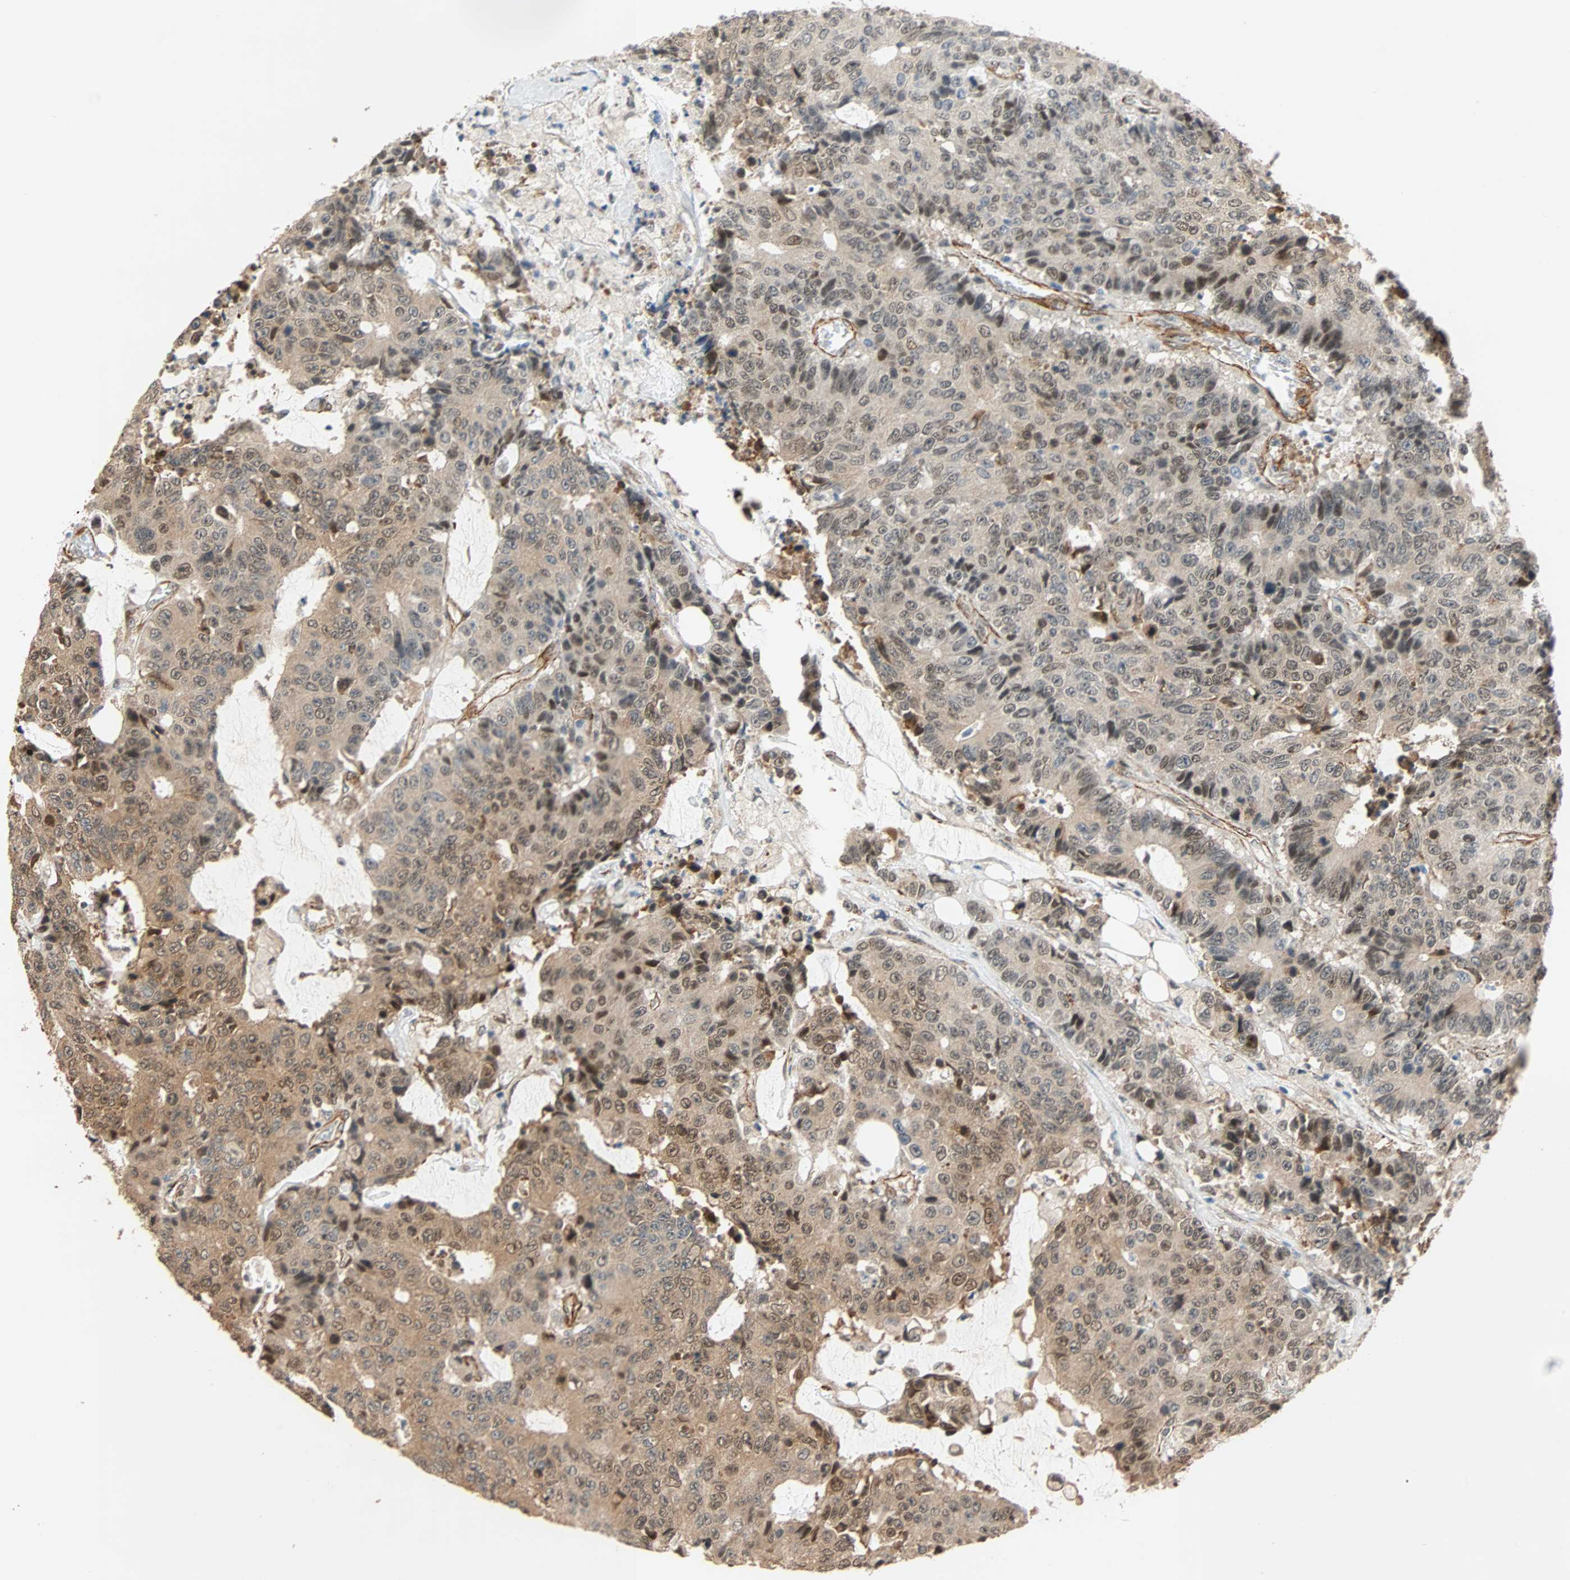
{"staining": {"intensity": "moderate", "quantity": "25%-75%", "location": "cytoplasmic/membranous,nuclear"}, "tissue": "colorectal cancer", "cell_type": "Tumor cells", "image_type": "cancer", "snomed": [{"axis": "morphology", "description": "Adenocarcinoma, NOS"}, {"axis": "topography", "description": "Colon"}], "caption": "Moderate cytoplasmic/membranous and nuclear staining for a protein is seen in about 25%-75% of tumor cells of colorectal cancer (adenocarcinoma) using immunohistochemistry.", "gene": "QSER1", "patient": {"sex": "female", "age": 86}}